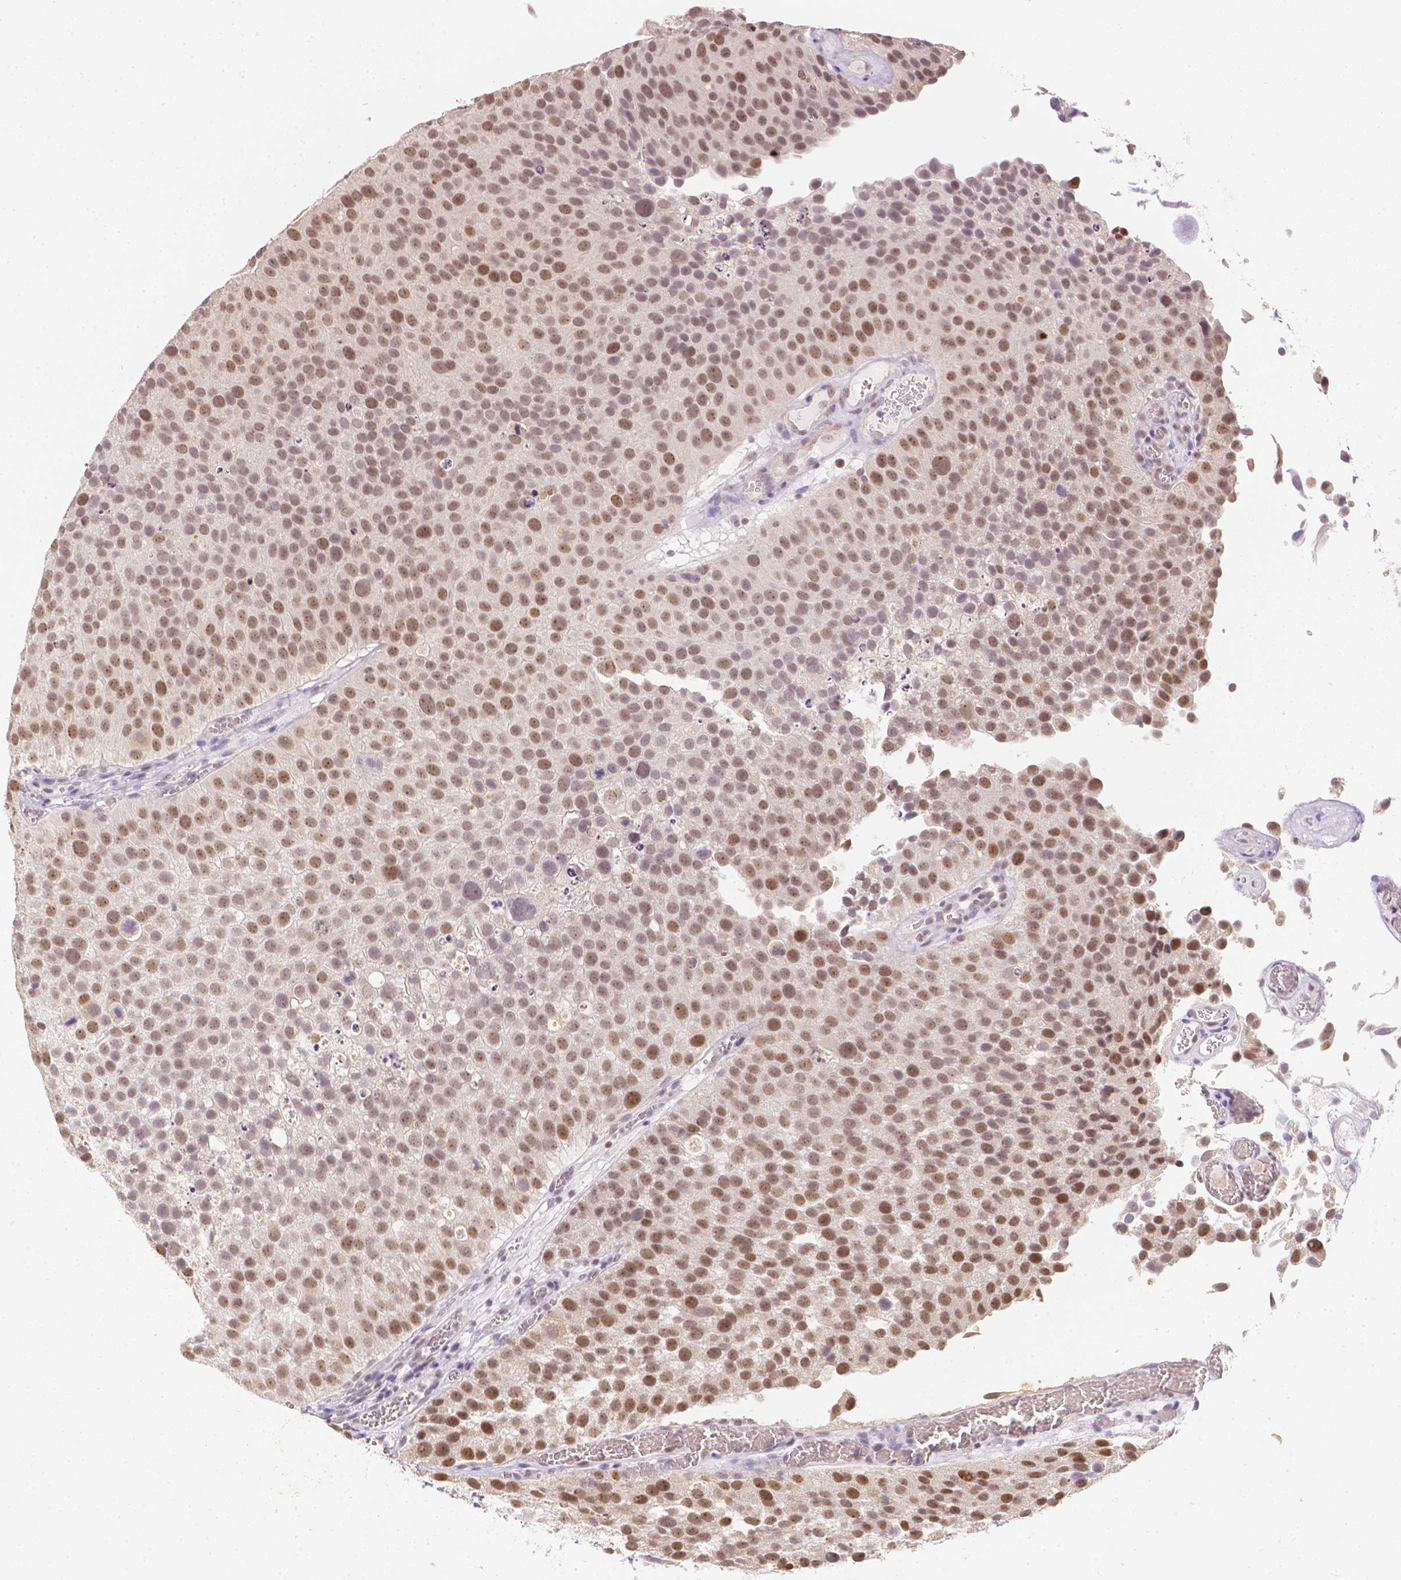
{"staining": {"intensity": "moderate", "quantity": ">75%", "location": "cytoplasmic/membranous"}, "tissue": "urothelial cancer", "cell_type": "Tumor cells", "image_type": "cancer", "snomed": [{"axis": "morphology", "description": "Urothelial carcinoma, Low grade"}, {"axis": "topography", "description": "Urinary bladder"}], "caption": "Tumor cells reveal medium levels of moderate cytoplasmic/membranous expression in approximately >75% of cells in urothelial cancer.", "gene": "NVL", "patient": {"sex": "female", "age": 69}}